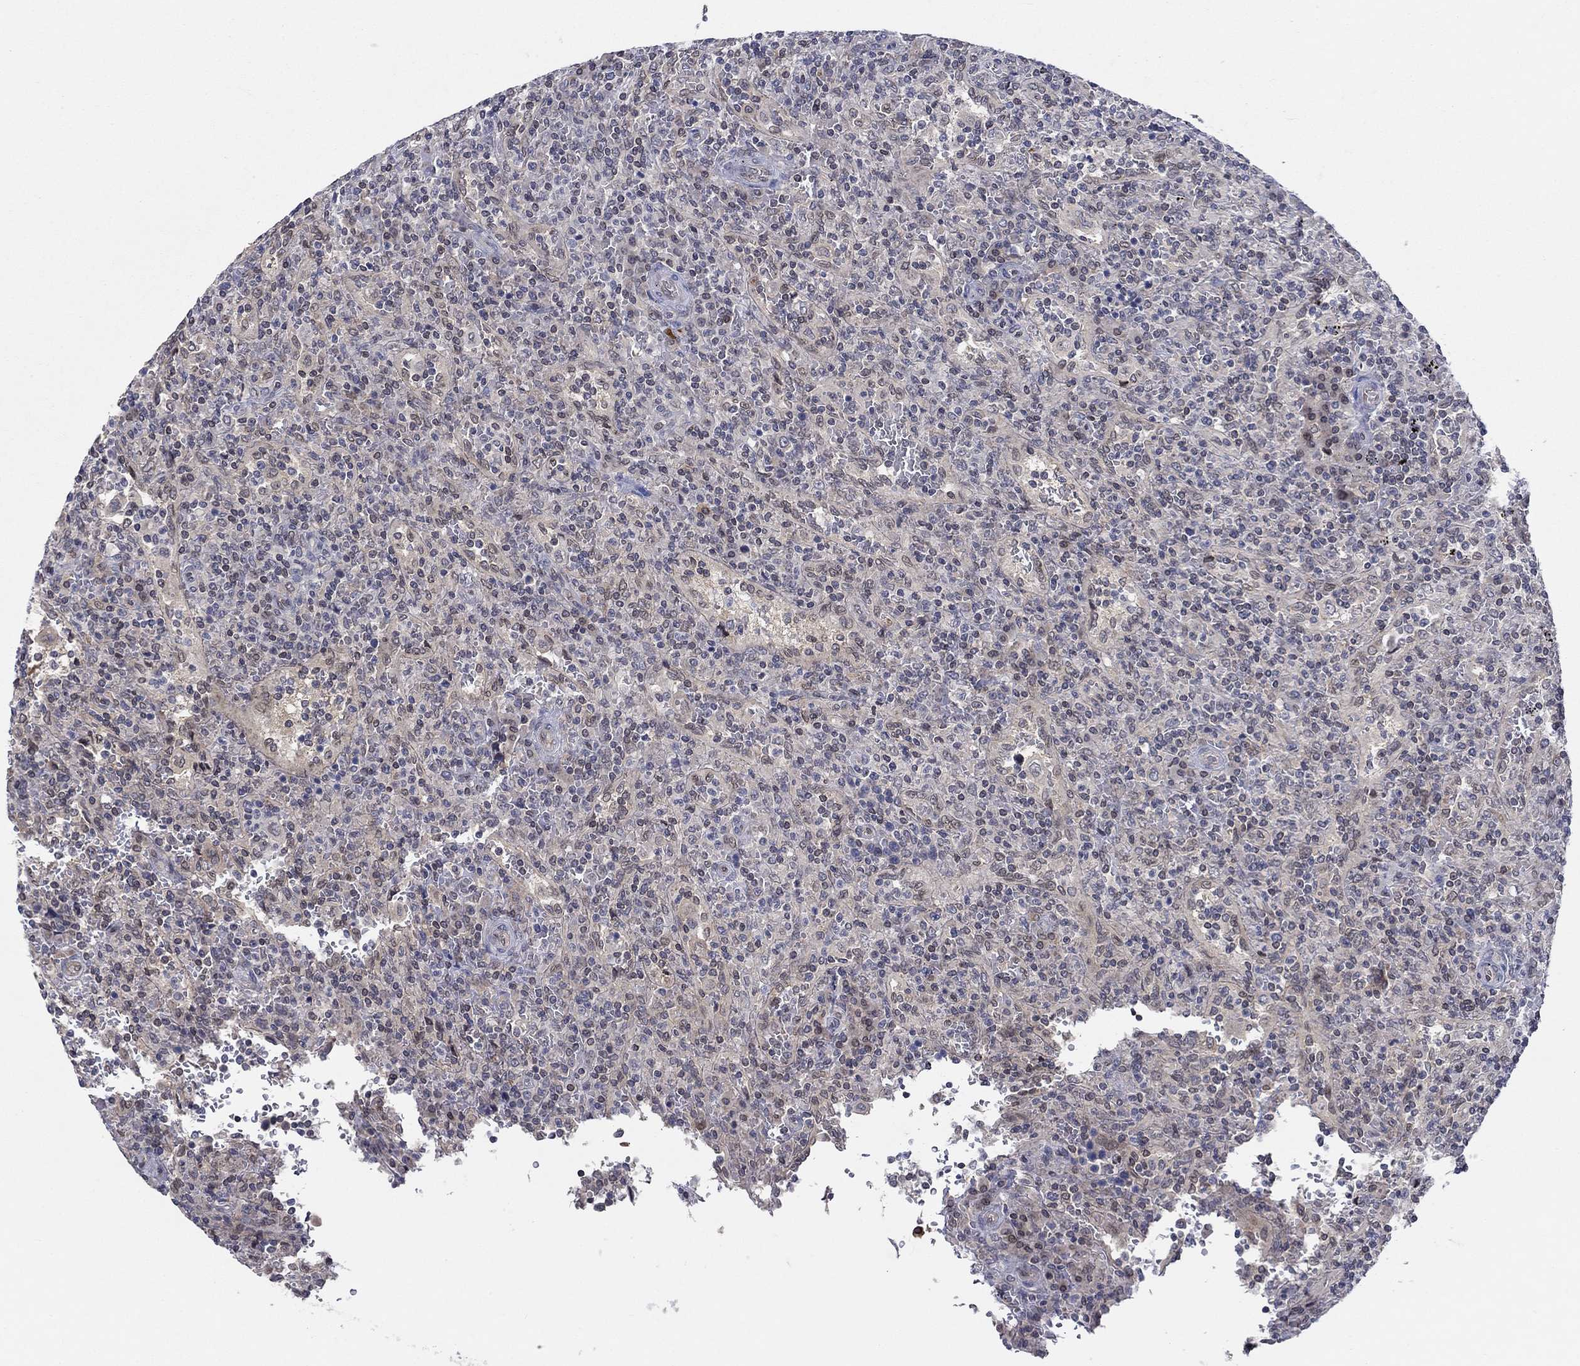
{"staining": {"intensity": "negative", "quantity": "none", "location": "none"}, "tissue": "lymphoma", "cell_type": "Tumor cells", "image_type": "cancer", "snomed": [{"axis": "morphology", "description": "Malignant lymphoma, non-Hodgkin's type, Low grade"}, {"axis": "topography", "description": "Spleen"}], "caption": "Immunohistochemistry histopathology image of neoplastic tissue: lymphoma stained with DAB displays no significant protein expression in tumor cells.", "gene": "CETN3", "patient": {"sex": "male", "age": 62}}